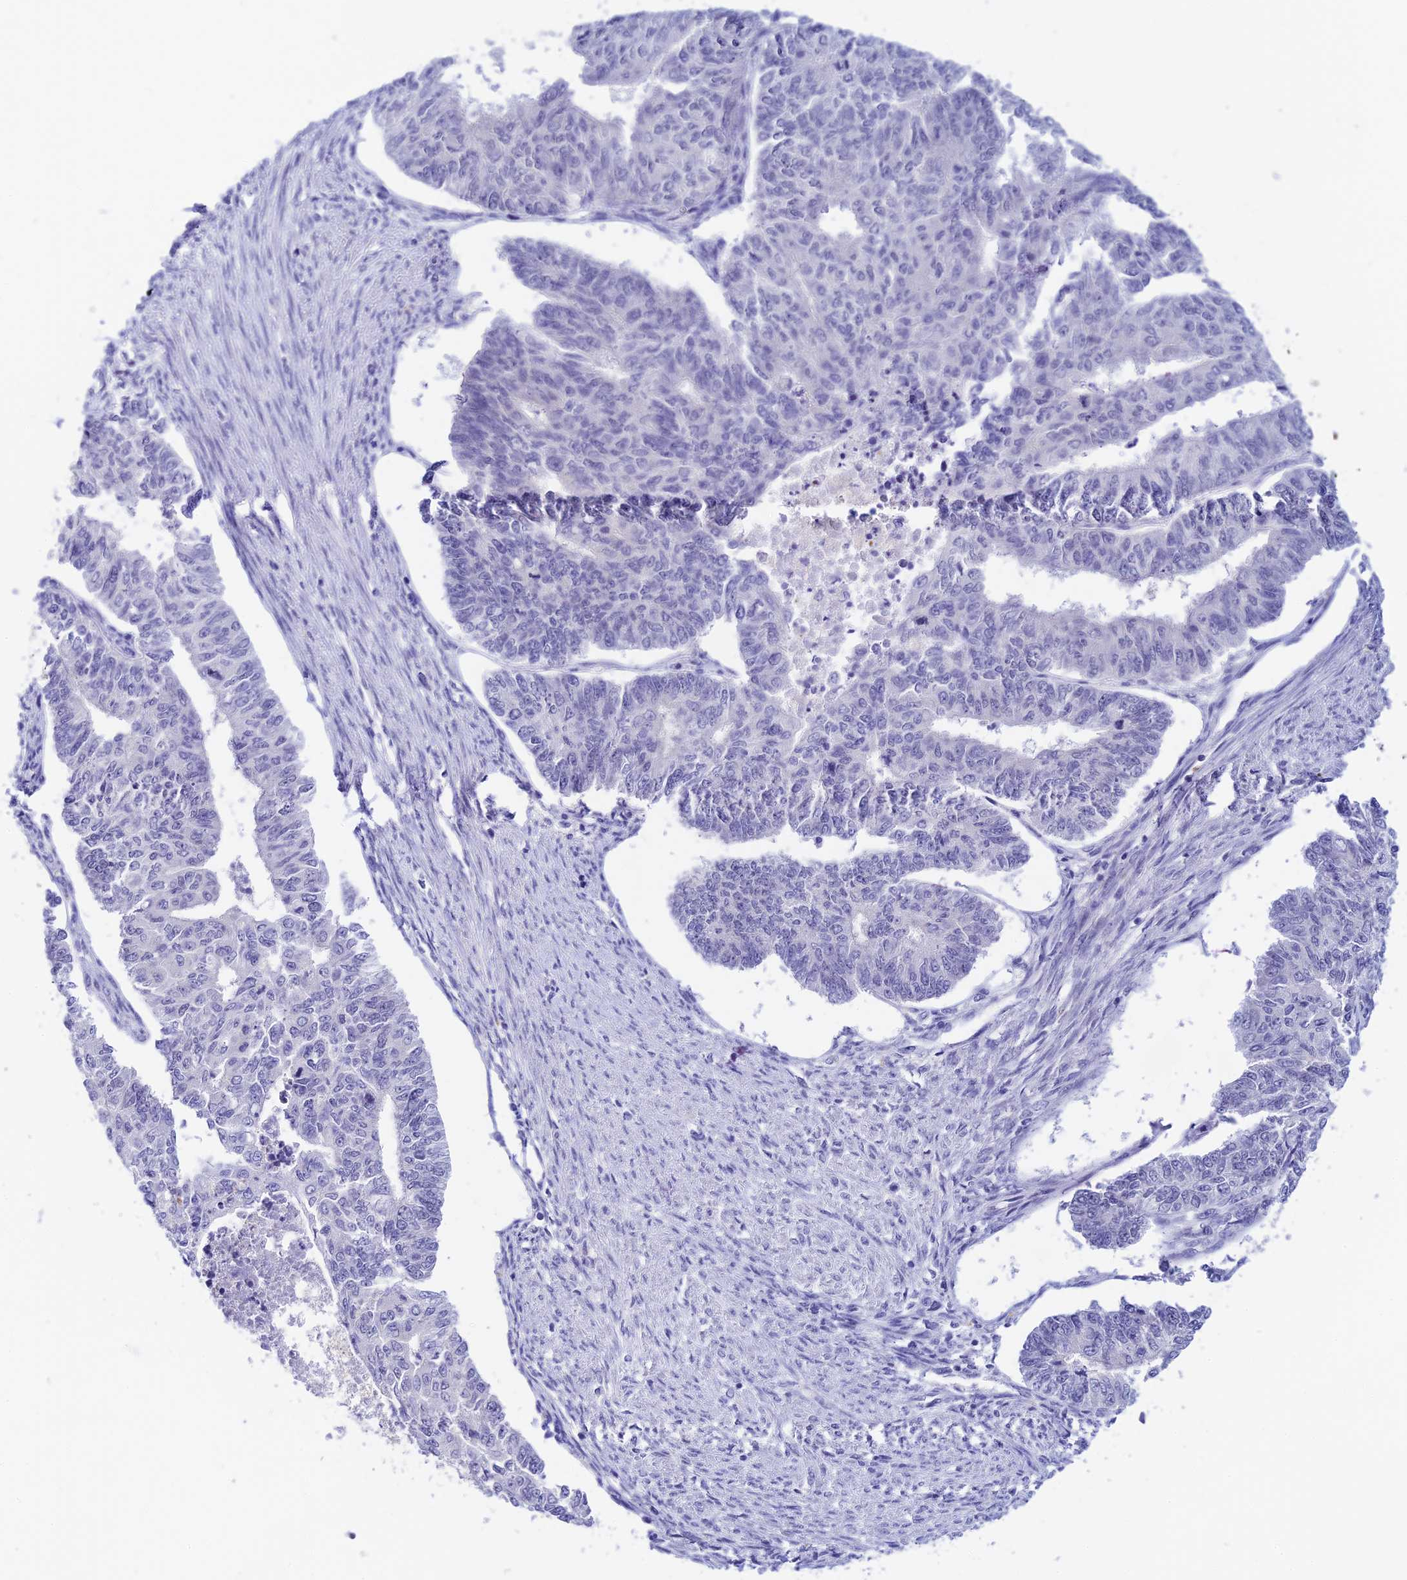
{"staining": {"intensity": "negative", "quantity": "none", "location": "none"}, "tissue": "endometrial cancer", "cell_type": "Tumor cells", "image_type": "cancer", "snomed": [{"axis": "morphology", "description": "Adenocarcinoma, NOS"}, {"axis": "topography", "description": "Endometrium"}], "caption": "Immunohistochemical staining of human adenocarcinoma (endometrial) shows no significant positivity in tumor cells.", "gene": "RASGEF1B", "patient": {"sex": "female", "age": 32}}